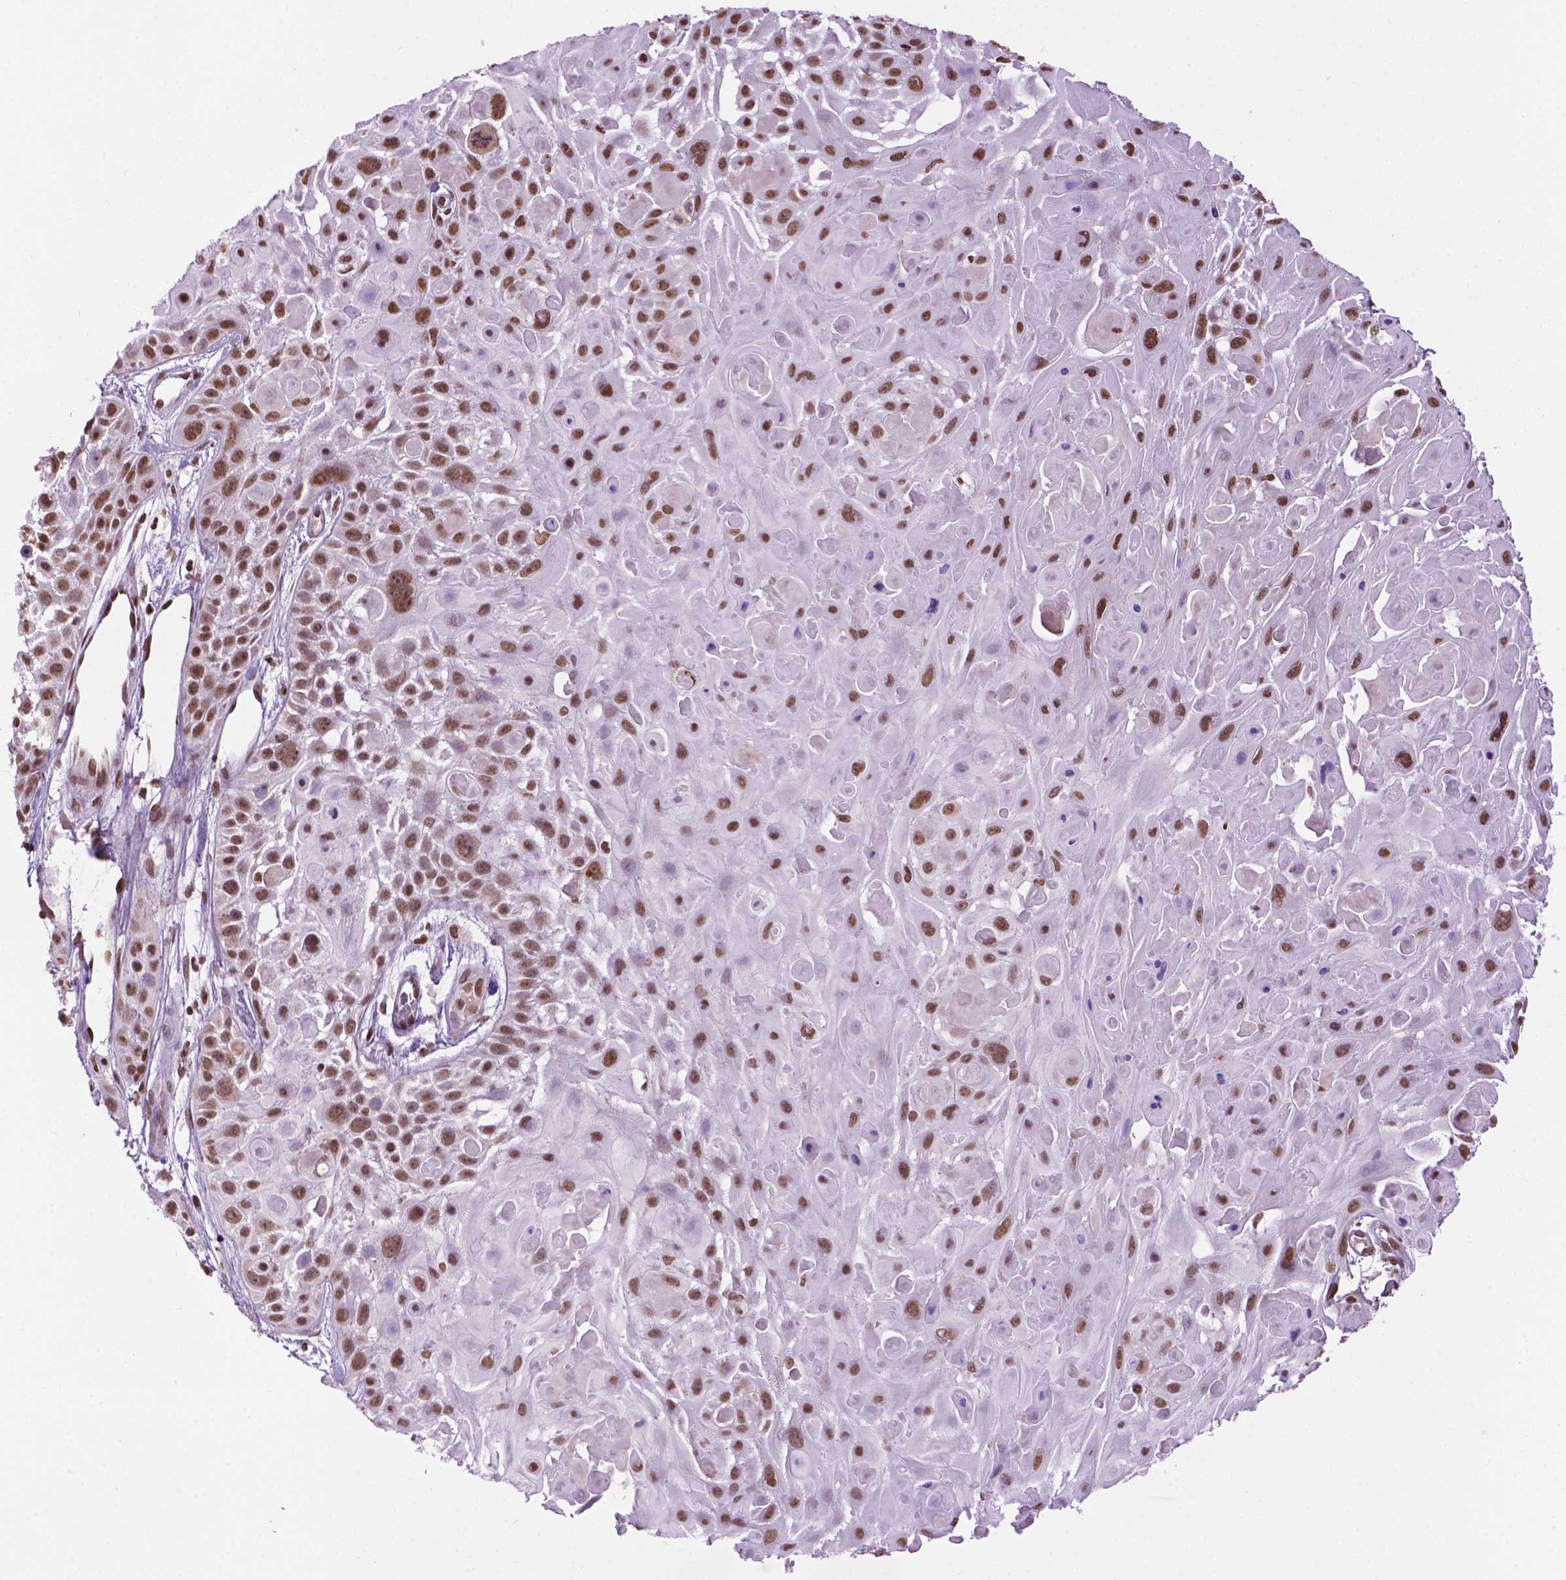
{"staining": {"intensity": "strong", "quantity": ">75%", "location": "nuclear"}, "tissue": "skin cancer", "cell_type": "Tumor cells", "image_type": "cancer", "snomed": [{"axis": "morphology", "description": "Squamous cell carcinoma, NOS"}, {"axis": "topography", "description": "Skin"}, {"axis": "topography", "description": "Anal"}], "caption": "DAB (3,3'-diaminobenzidine) immunohistochemical staining of human squamous cell carcinoma (skin) exhibits strong nuclear protein expression in about >75% of tumor cells.", "gene": "COL23A1", "patient": {"sex": "female", "age": 75}}